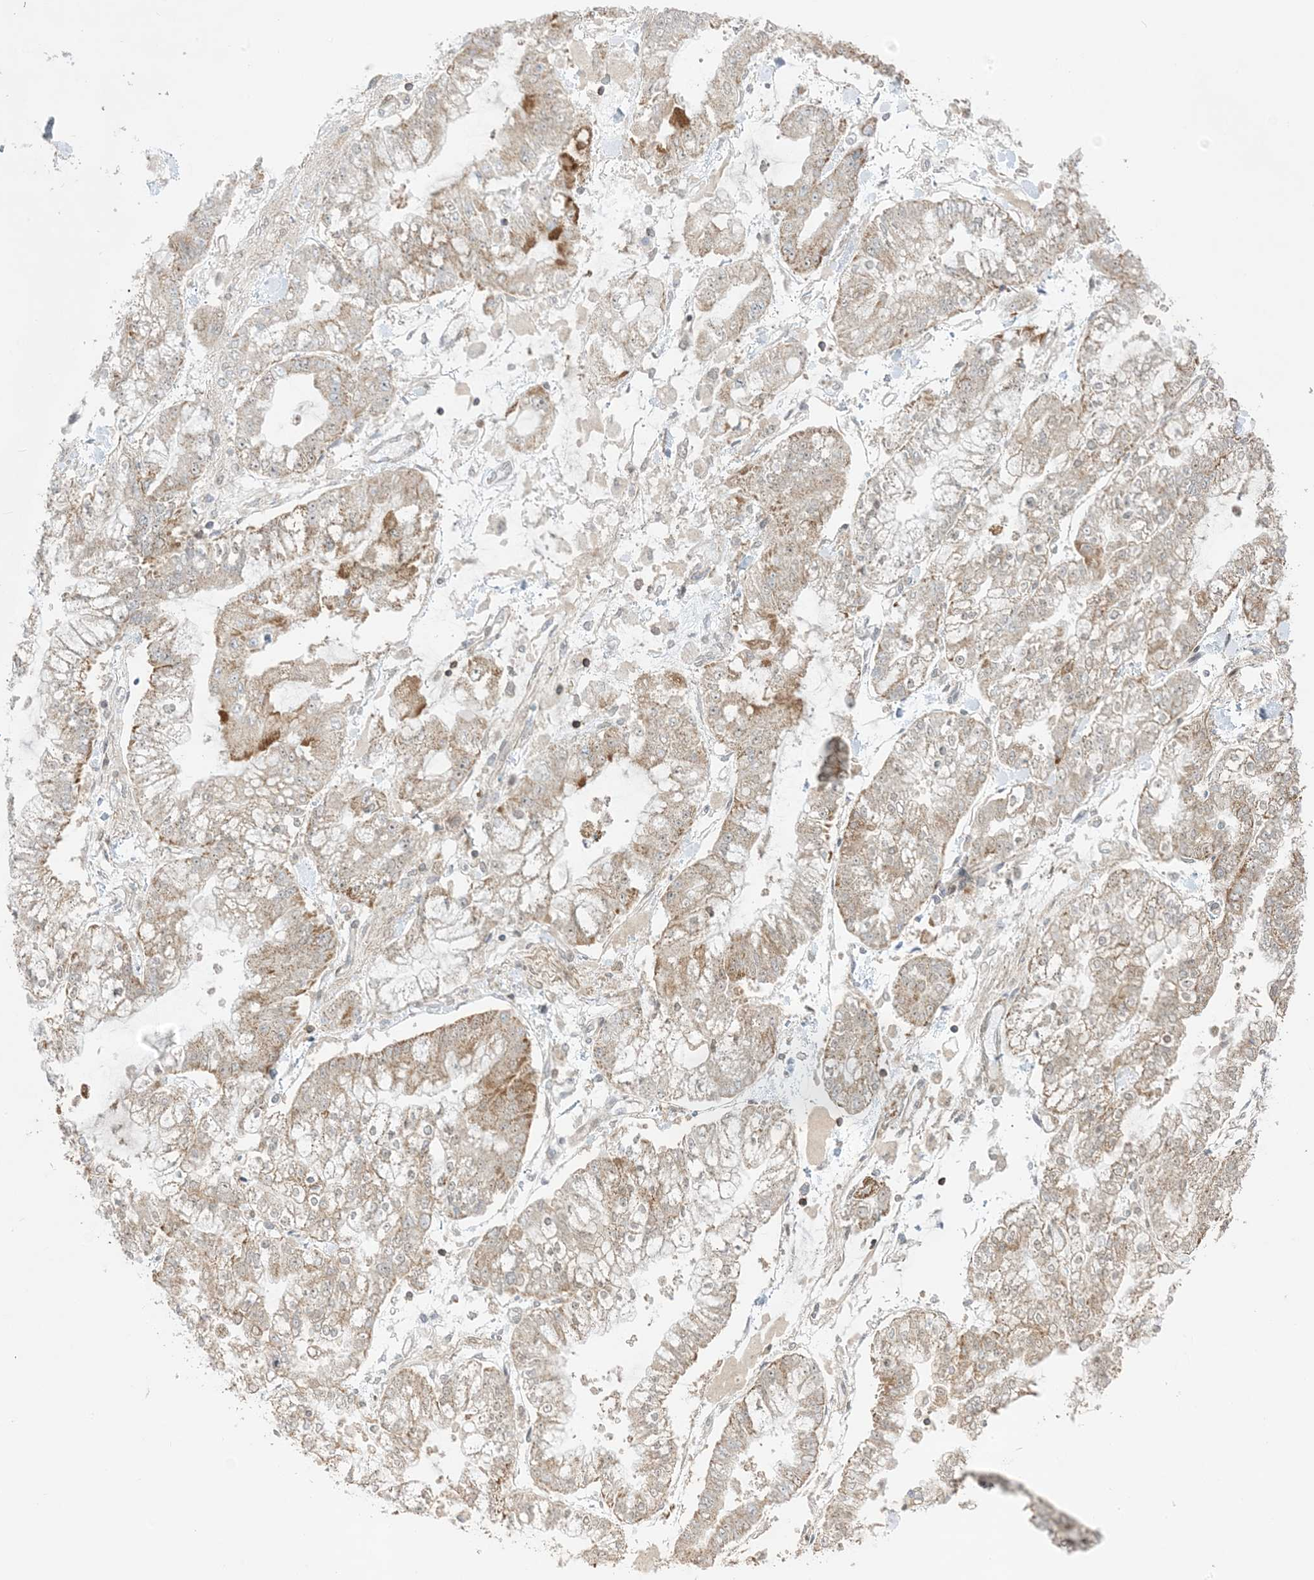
{"staining": {"intensity": "moderate", "quantity": "<25%", "location": "cytoplasmic/membranous"}, "tissue": "stomach cancer", "cell_type": "Tumor cells", "image_type": "cancer", "snomed": [{"axis": "morphology", "description": "Normal tissue, NOS"}, {"axis": "morphology", "description": "Adenocarcinoma, NOS"}, {"axis": "topography", "description": "Stomach, upper"}, {"axis": "topography", "description": "Stomach"}], "caption": "A brown stain labels moderate cytoplasmic/membranous expression of a protein in stomach adenocarcinoma tumor cells.", "gene": "PHLDB2", "patient": {"sex": "male", "age": 76}}